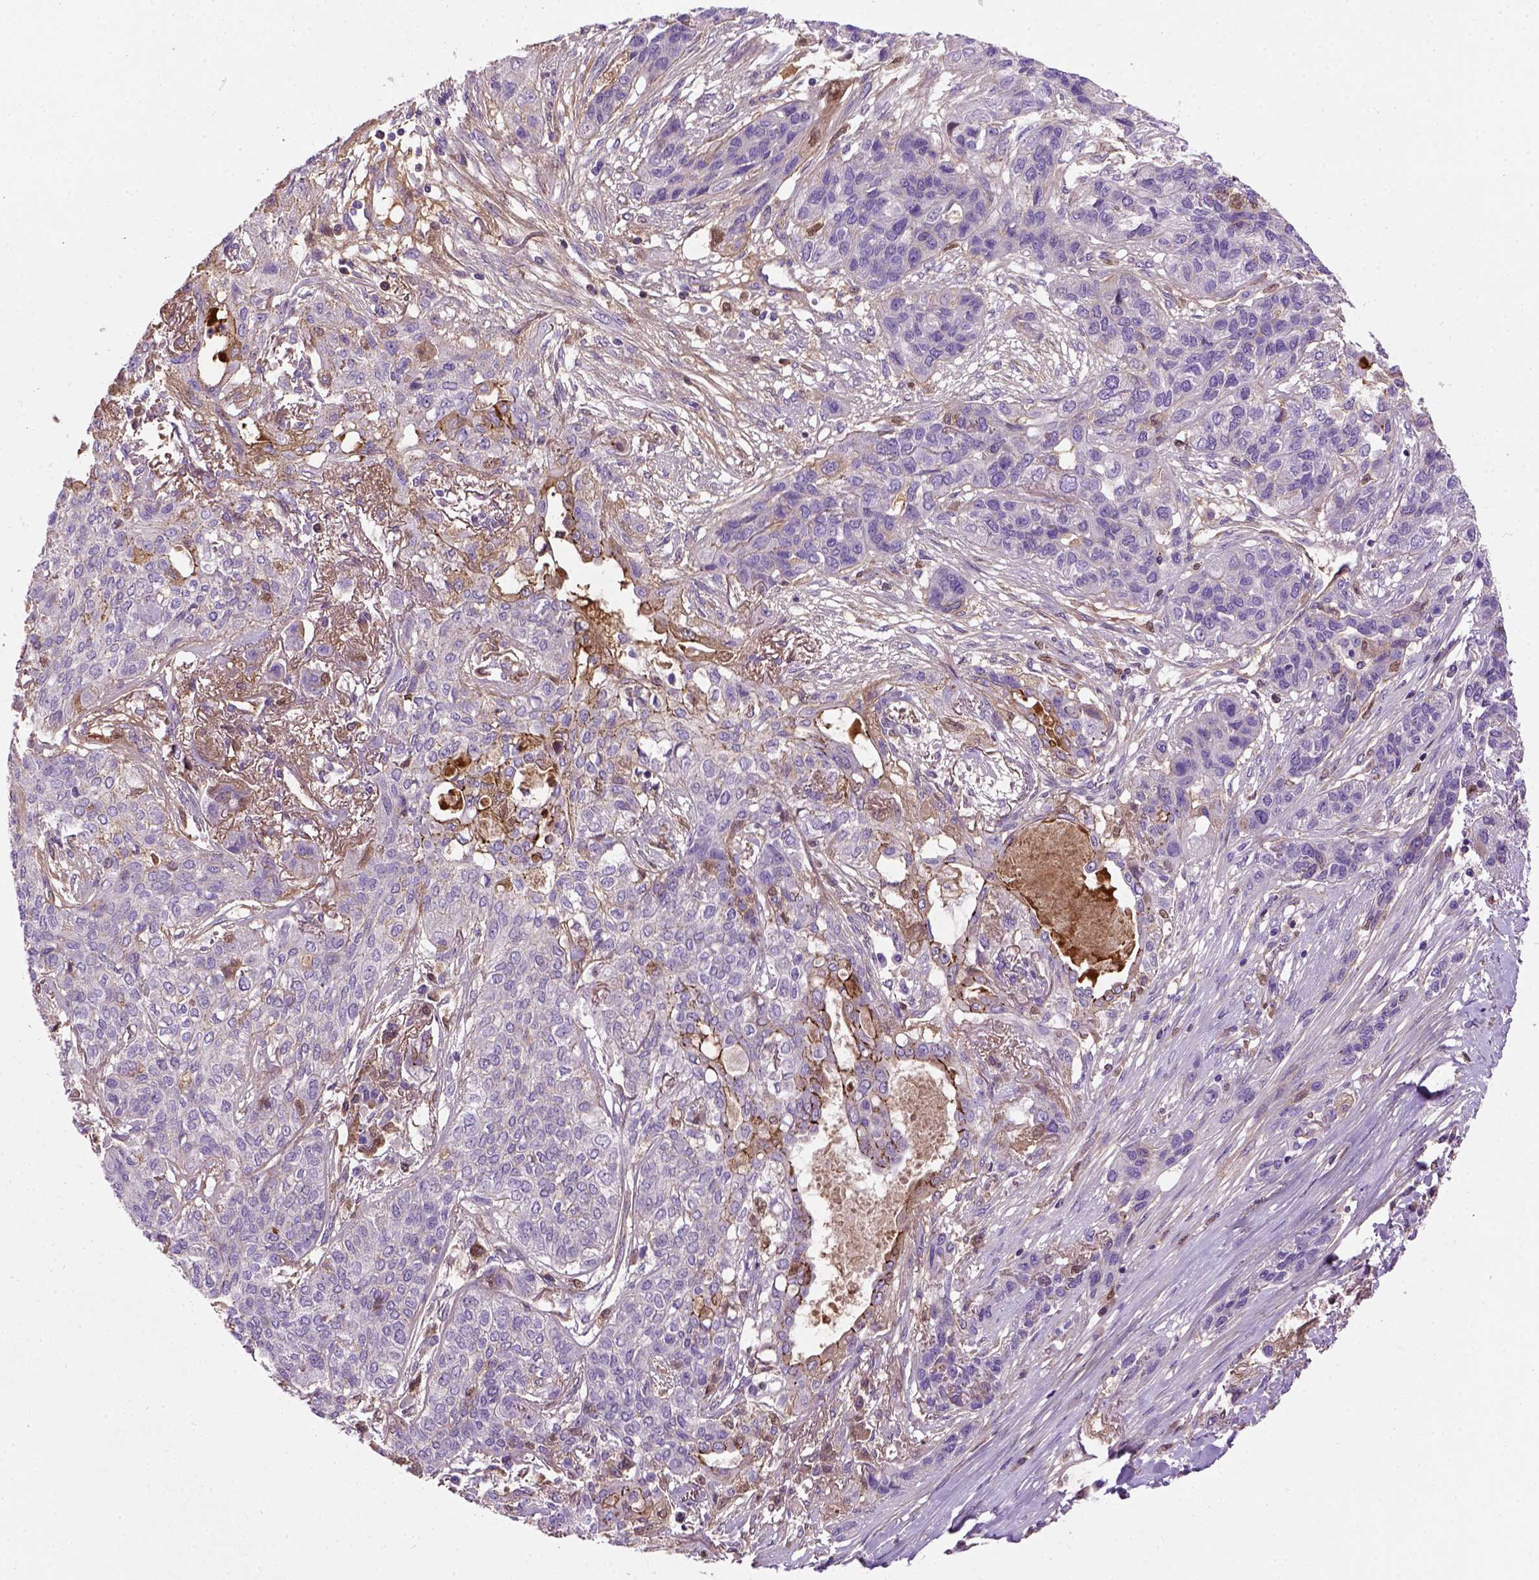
{"staining": {"intensity": "negative", "quantity": "none", "location": "none"}, "tissue": "lung cancer", "cell_type": "Tumor cells", "image_type": "cancer", "snomed": [{"axis": "morphology", "description": "Squamous cell carcinoma, NOS"}, {"axis": "topography", "description": "Lung"}], "caption": "Tumor cells are negative for brown protein staining in squamous cell carcinoma (lung).", "gene": "CDH1", "patient": {"sex": "female", "age": 70}}